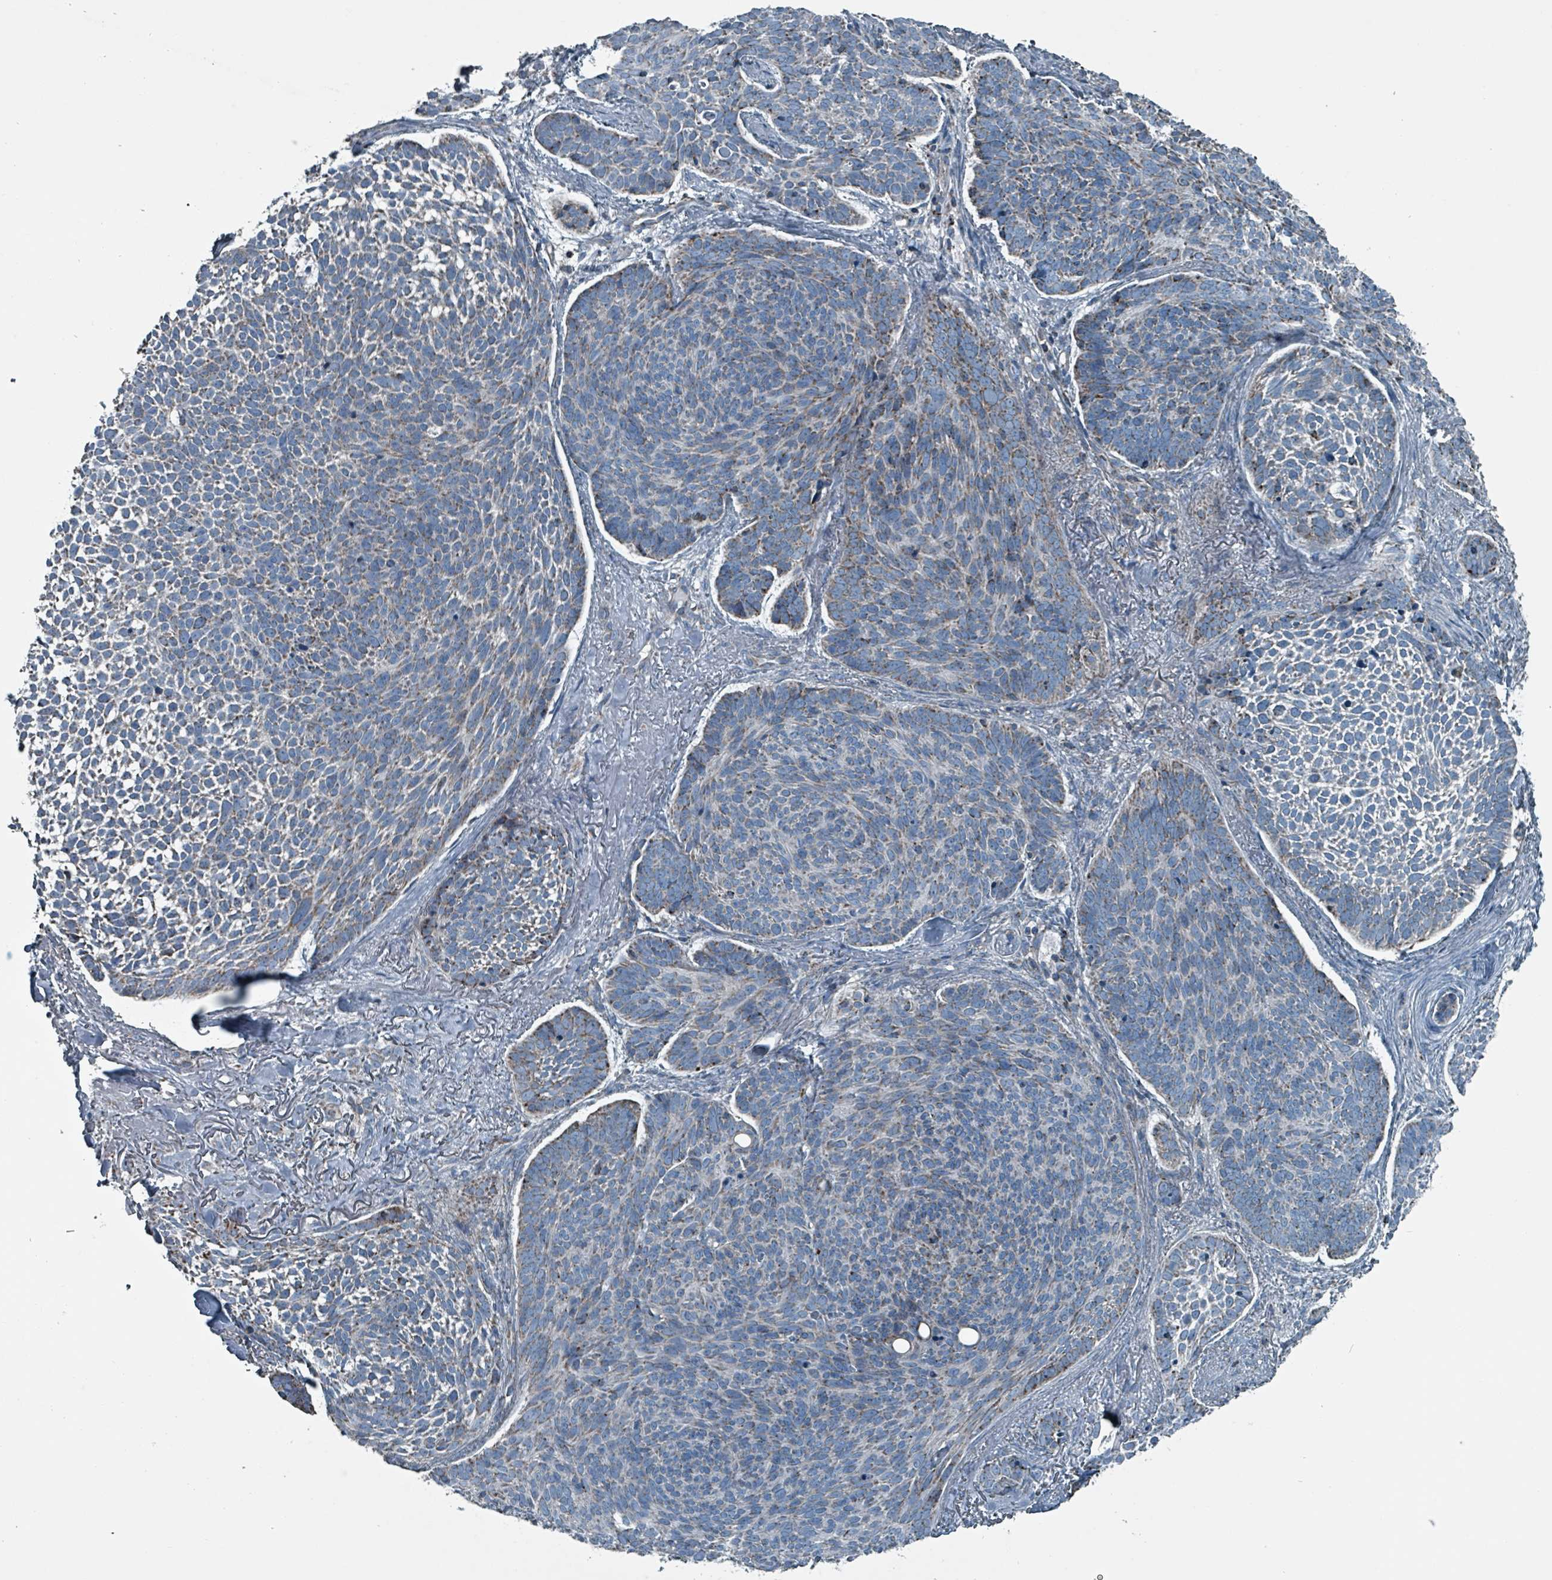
{"staining": {"intensity": "negative", "quantity": "none", "location": "none"}, "tissue": "skin cancer", "cell_type": "Tumor cells", "image_type": "cancer", "snomed": [{"axis": "morphology", "description": "Basal cell carcinoma"}, {"axis": "topography", "description": "Skin"}], "caption": "This is an immunohistochemistry (IHC) micrograph of skin cancer (basal cell carcinoma). There is no positivity in tumor cells.", "gene": "ABHD18", "patient": {"sex": "male", "age": 70}}